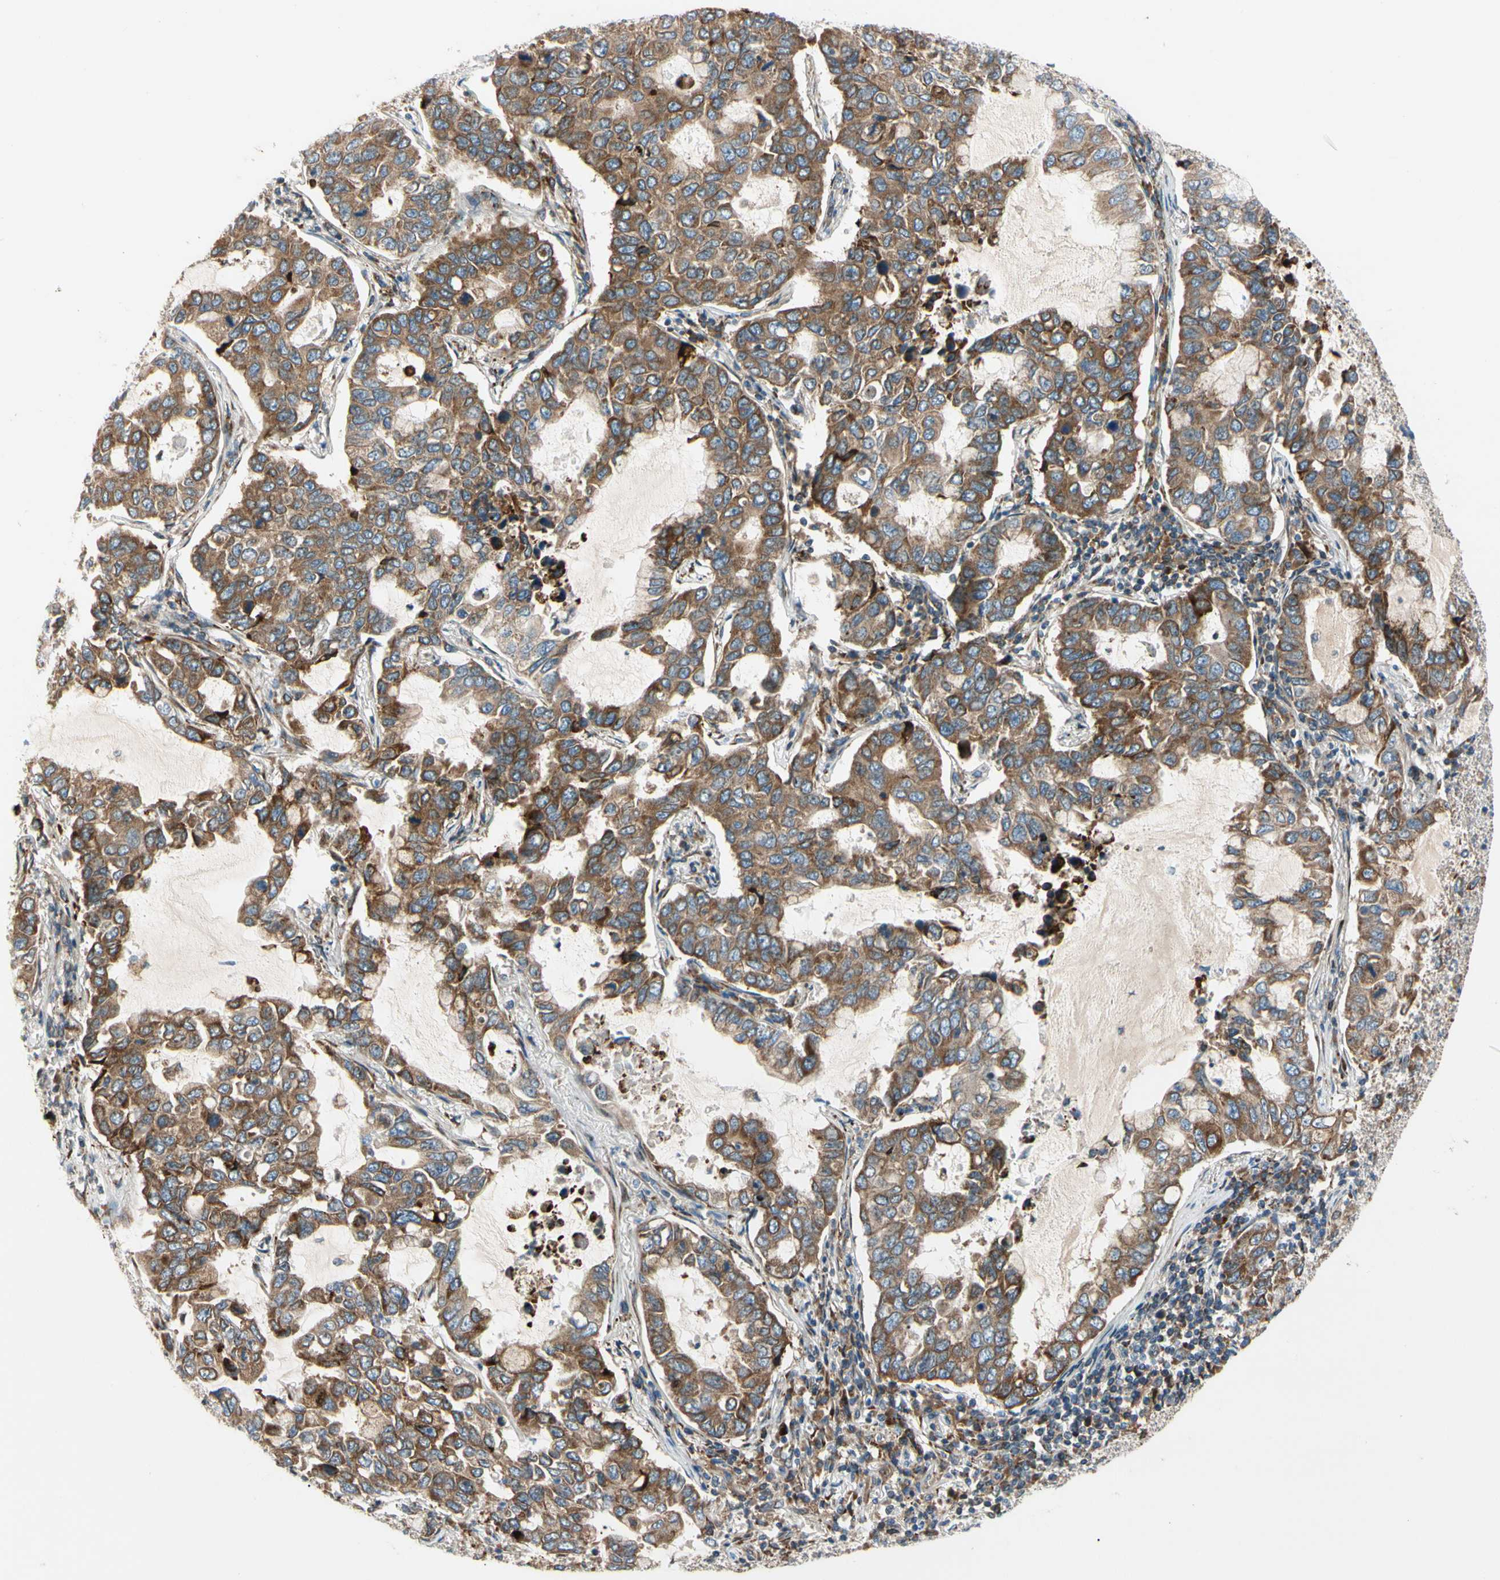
{"staining": {"intensity": "strong", "quantity": ">75%", "location": "cytoplasmic/membranous"}, "tissue": "lung cancer", "cell_type": "Tumor cells", "image_type": "cancer", "snomed": [{"axis": "morphology", "description": "Adenocarcinoma, NOS"}, {"axis": "topography", "description": "Lung"}], "caption": "Immunohistochemistry staining of lung cancer, which shows high levels of strong cytoplasmic/membranous staining in approximately >75% of tumor cells indicating strong cytoplasmic/membranous protein staining. The staining was performed using DAB (3,3'-diaminobenzidine) (brown) for protein detection and nuclei were counterstained in hematoxylin (blue).", "gene": "MRPL9", "patient": {"sex": "male", "age": 64}}